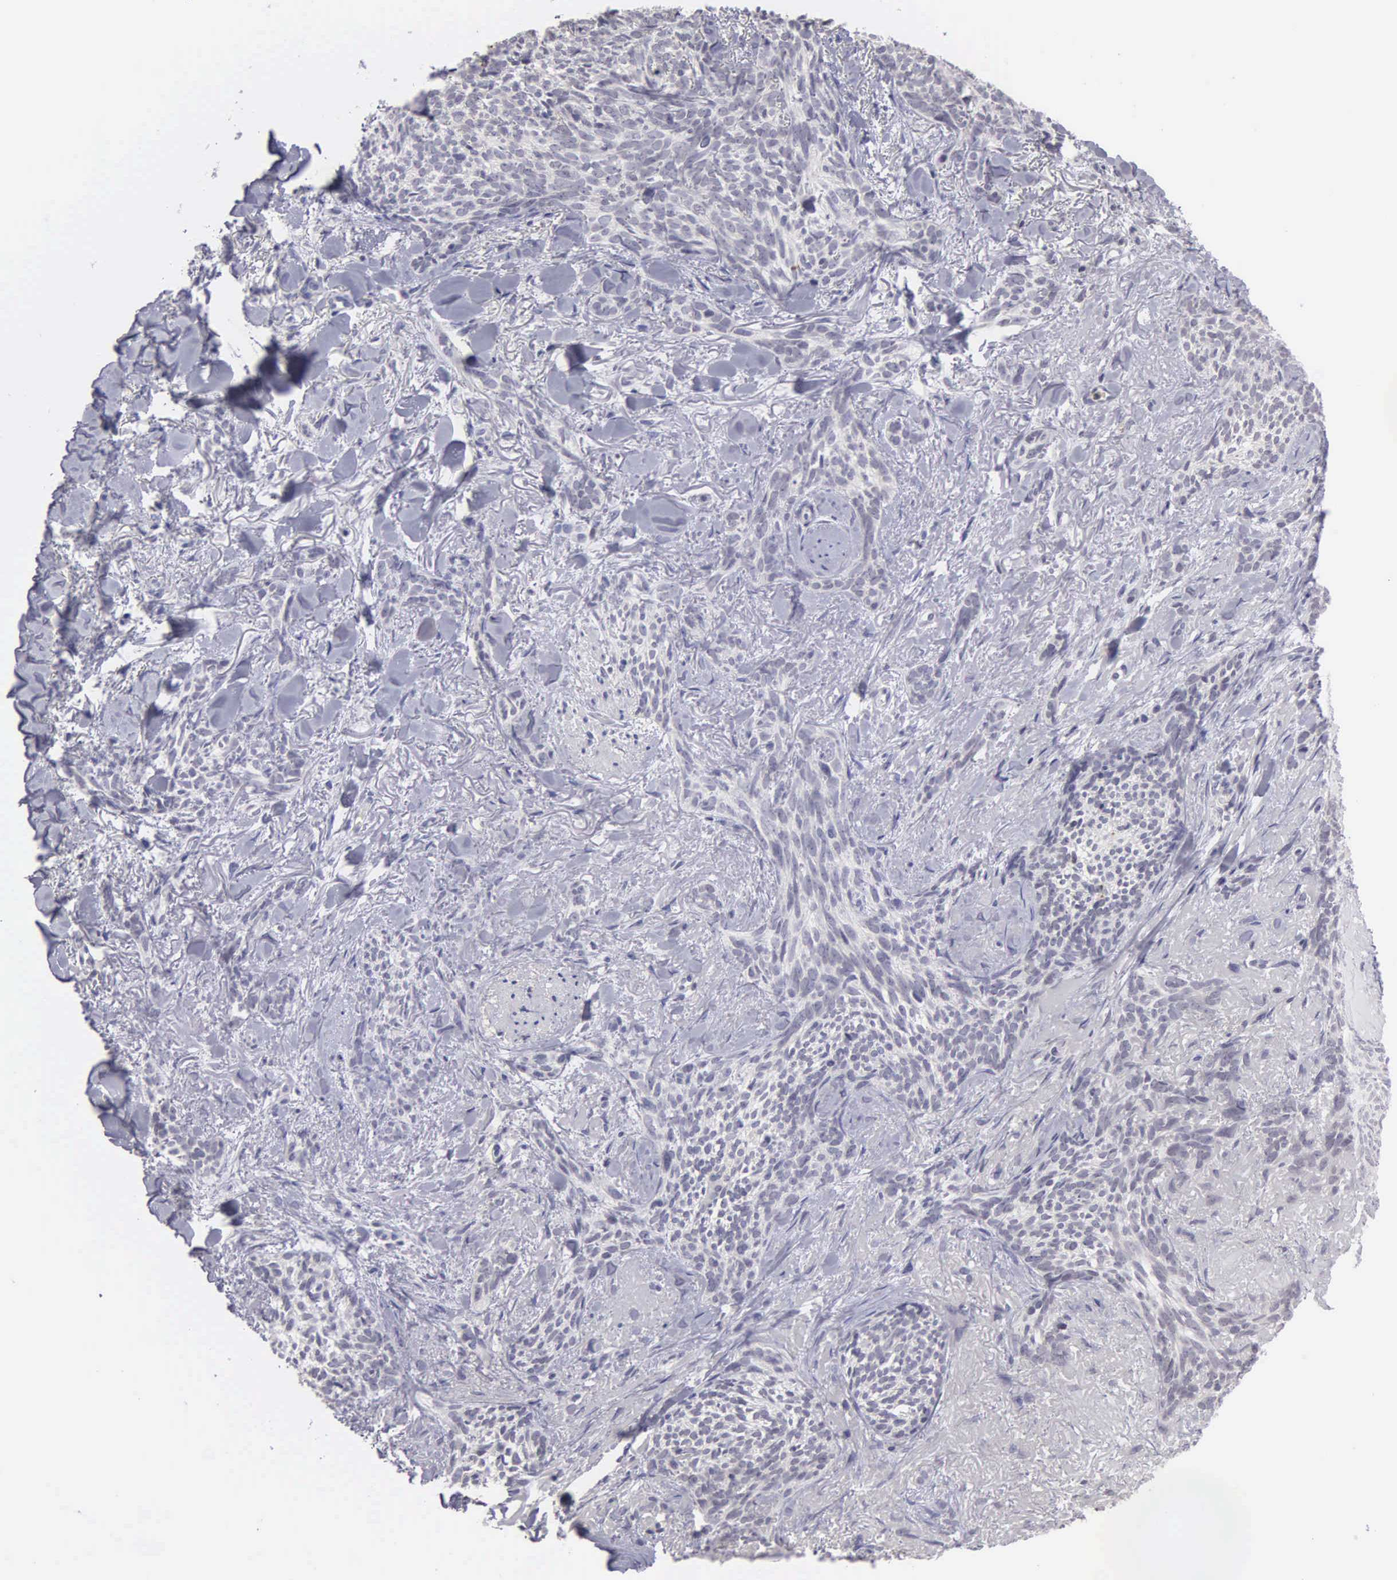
{"staining": {"intensity": "negative", "quantity": "none", "location": "none"}, "tissue": "skin cancer", "cell_type": "Tumor cells", "image_type": "cancer", "snomed": [{"axis": "morphology", "description": "Basal cell carcinoma"}, {"axis": "topography", "description": "Skin"}], "caption": "The immunohistochemistry image has no significant expression in tumor cells of basal cell carcinoma (skin) tissue.", "gene": "BRD1", "patient": {"sex": "female", "age": 81}}